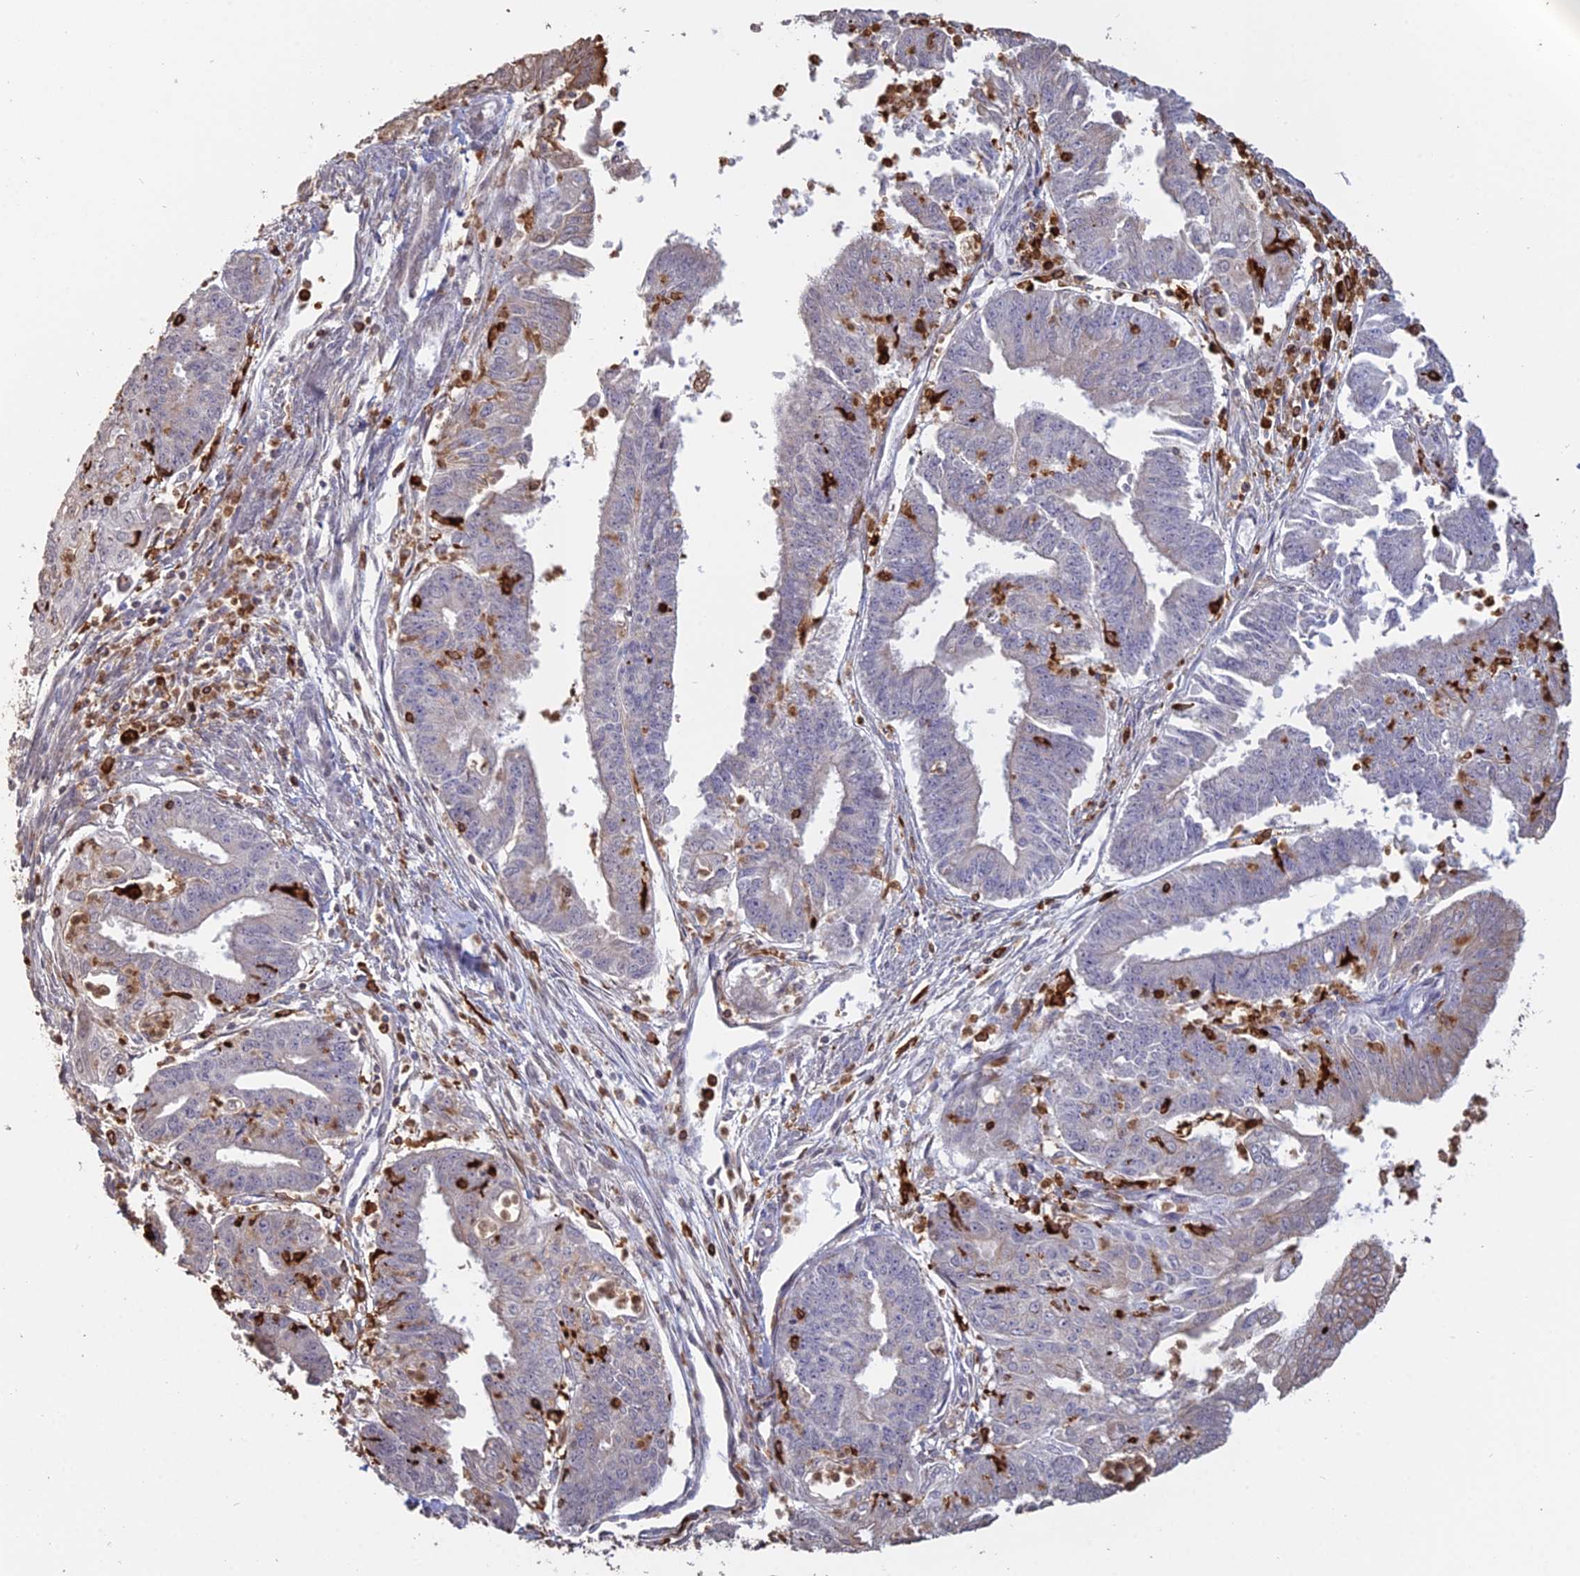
{"staining": {"intensity": "negative", "quantity": "none", "location": "none"}, "tissue": "endometrial cancer", "cell_type": "Tumor cells", "image_type": "cancer", "snomed": [{"axis": "morphology", "description": "Adenocarcinoma, NOS"}, {"axis": "topography", "description": "Endometrium"}], "caption": "Tumor cells are negative for protein expression in human endometrial cancer (adenocarcinoma).", "gene": "APOBR", "patient": {"sex": "female", "age": 73}}